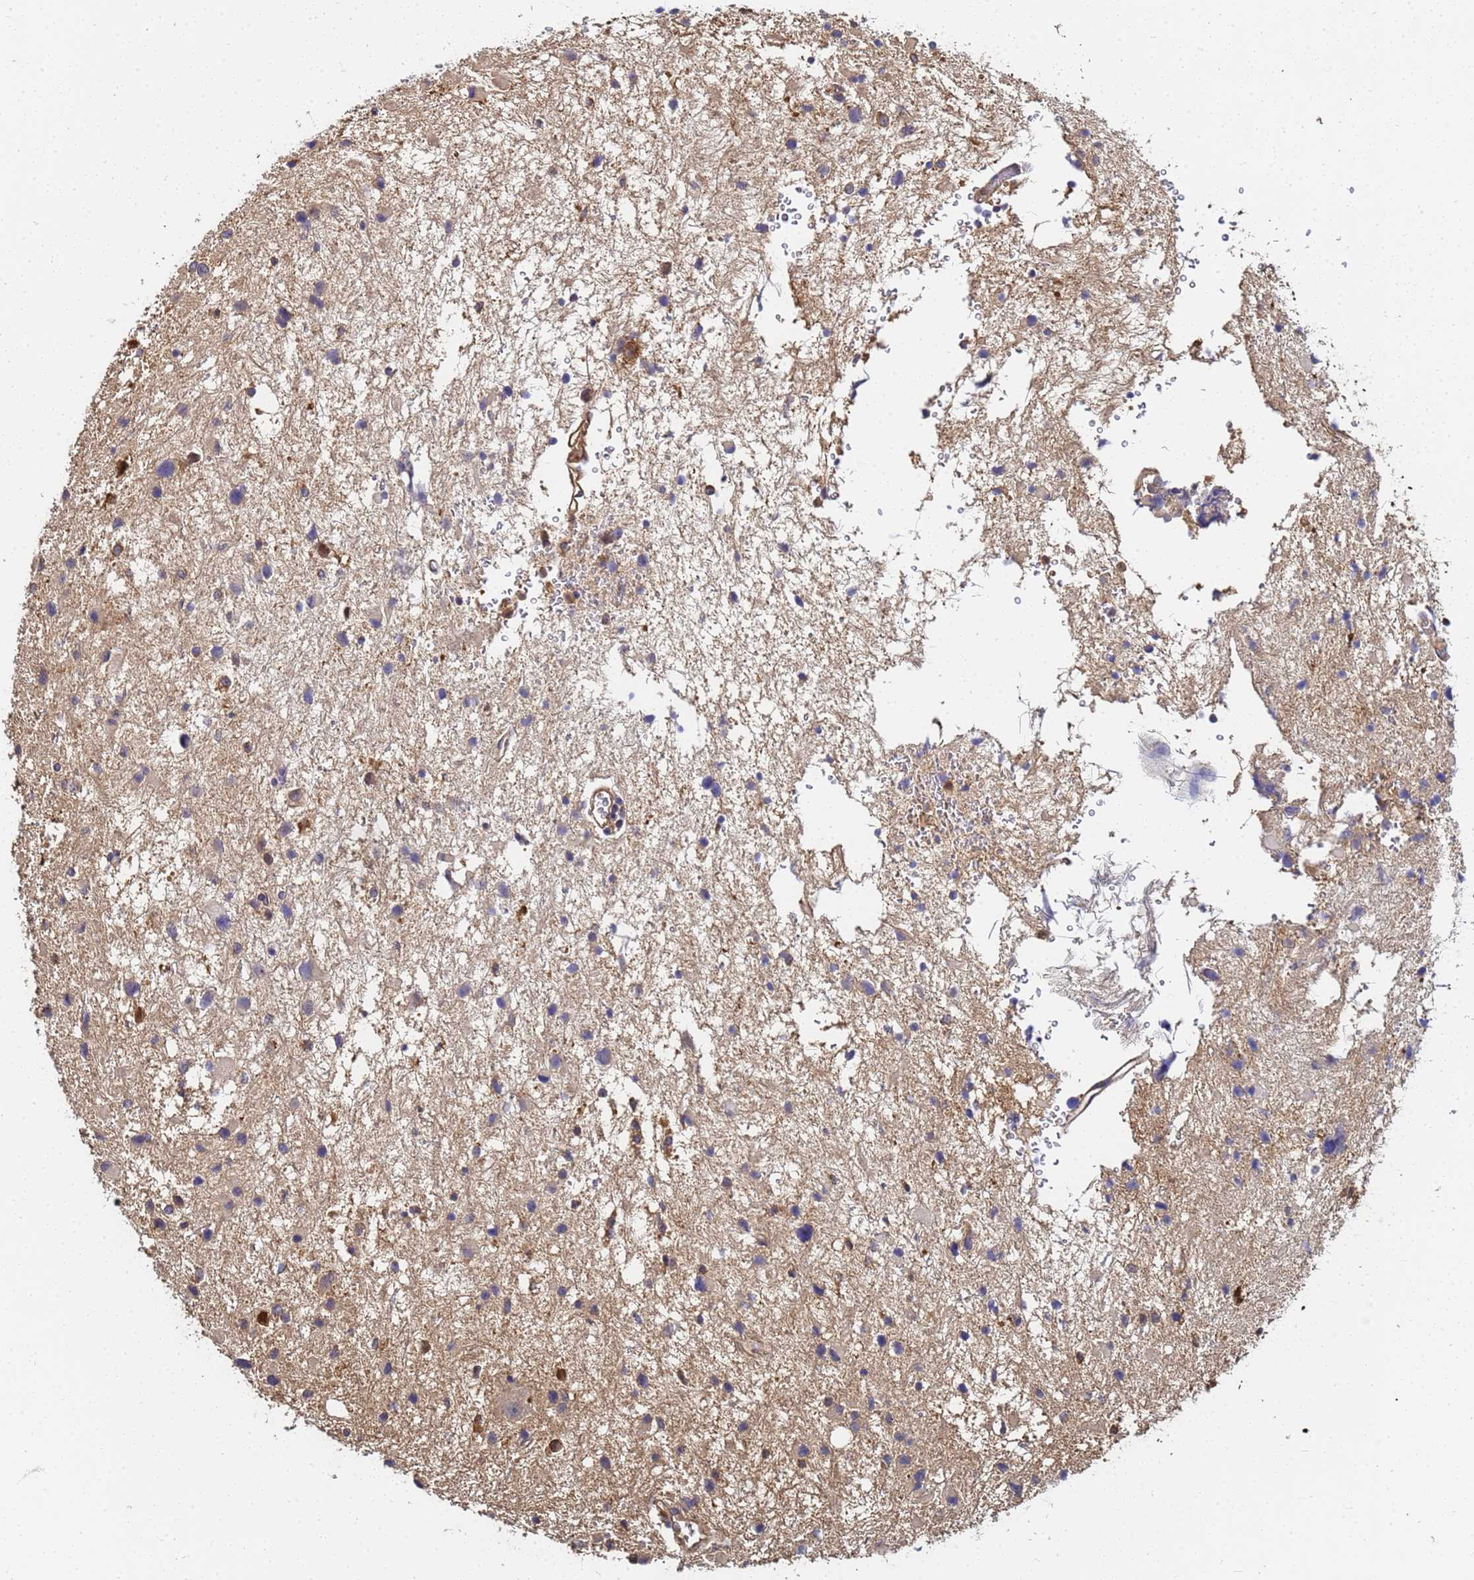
{"staining": {"intensity": "moderate", "quantity": "<25%", "location": "cytoplasmic/membranous"}, "tissue": "glioma", "cell_type": "Tumor cells", "image_type": "cancer", "snomed": [{"axis": "morphology", "description": "Glioma, malignant, Low grade"}, {"axis": "topography", "description": "Brain"}], "caption": "Immunohistochemical staining of malignant glioma (low-grade) displays low levels of moderate cytoplasmic/membranous protein staining in approximately <25% of tumor cells. (Stains: DAB (3,3'-diaminobenzidine) in brown, nuclei in blue, Microscopy: brightfield microscopy at high magnification).", "gene": "NME1-NME2", "patient": {"sex": "female", "age": 32}}